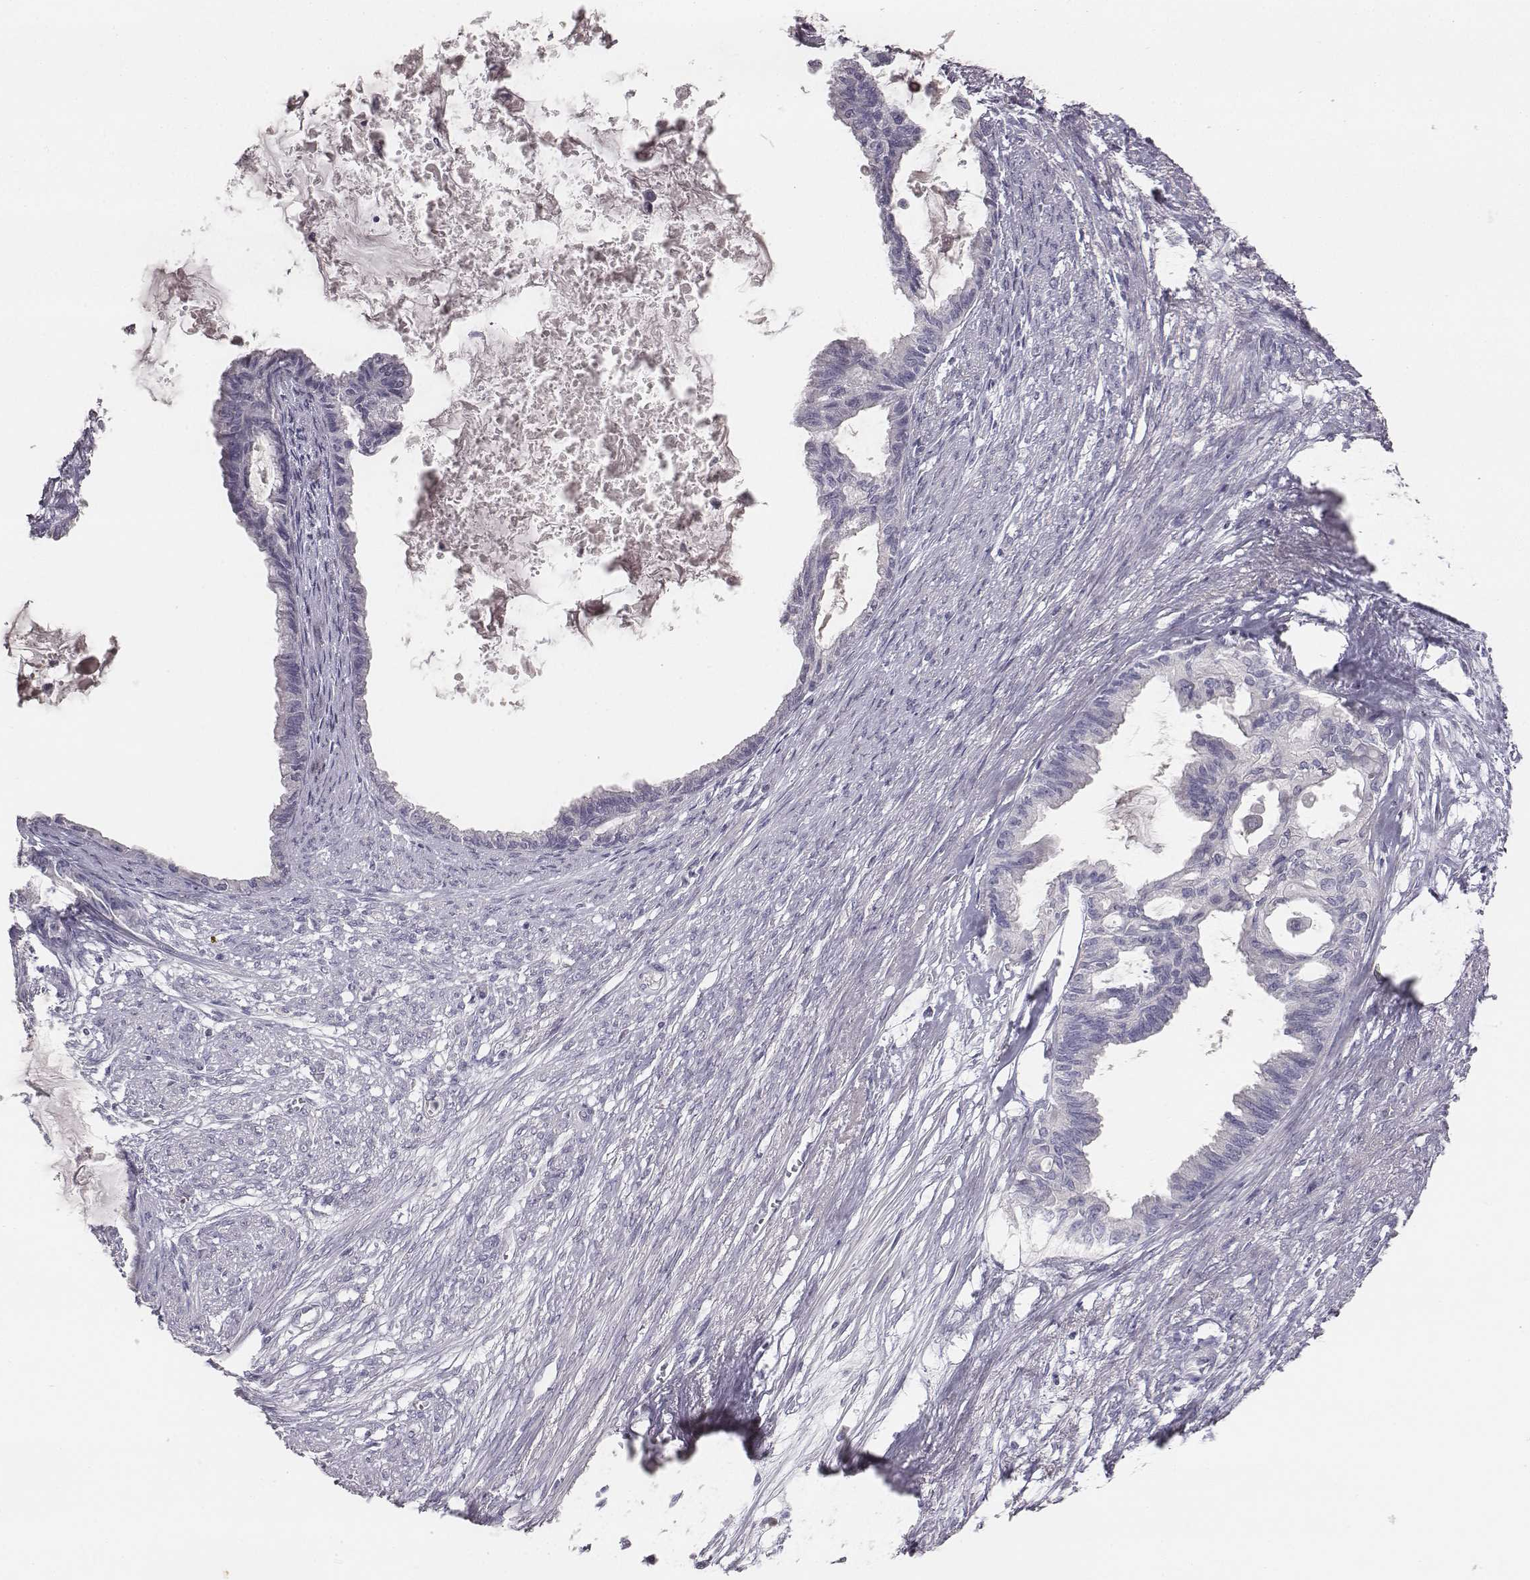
{"staining": {"intensity": "negative", "quantity": "none", "location": "none"}, "tissue": "endometrial cancer", "cell_type": "Tumor cells", "image_type": "cancer", "snomed": [{"axis": "morphology", "description": "Adenocarcinoma, NOS"}, {"axis": "topography", "description": "Endometrium"}], "caption": "High power microscopy micrograph of an immunohistochemistry (IHC) image of adenocarcinoma (endometrial), revealing no significant expression in tumor cells.", "gene": "MYH6", "patient": {"sex": "female", "age": 86}}